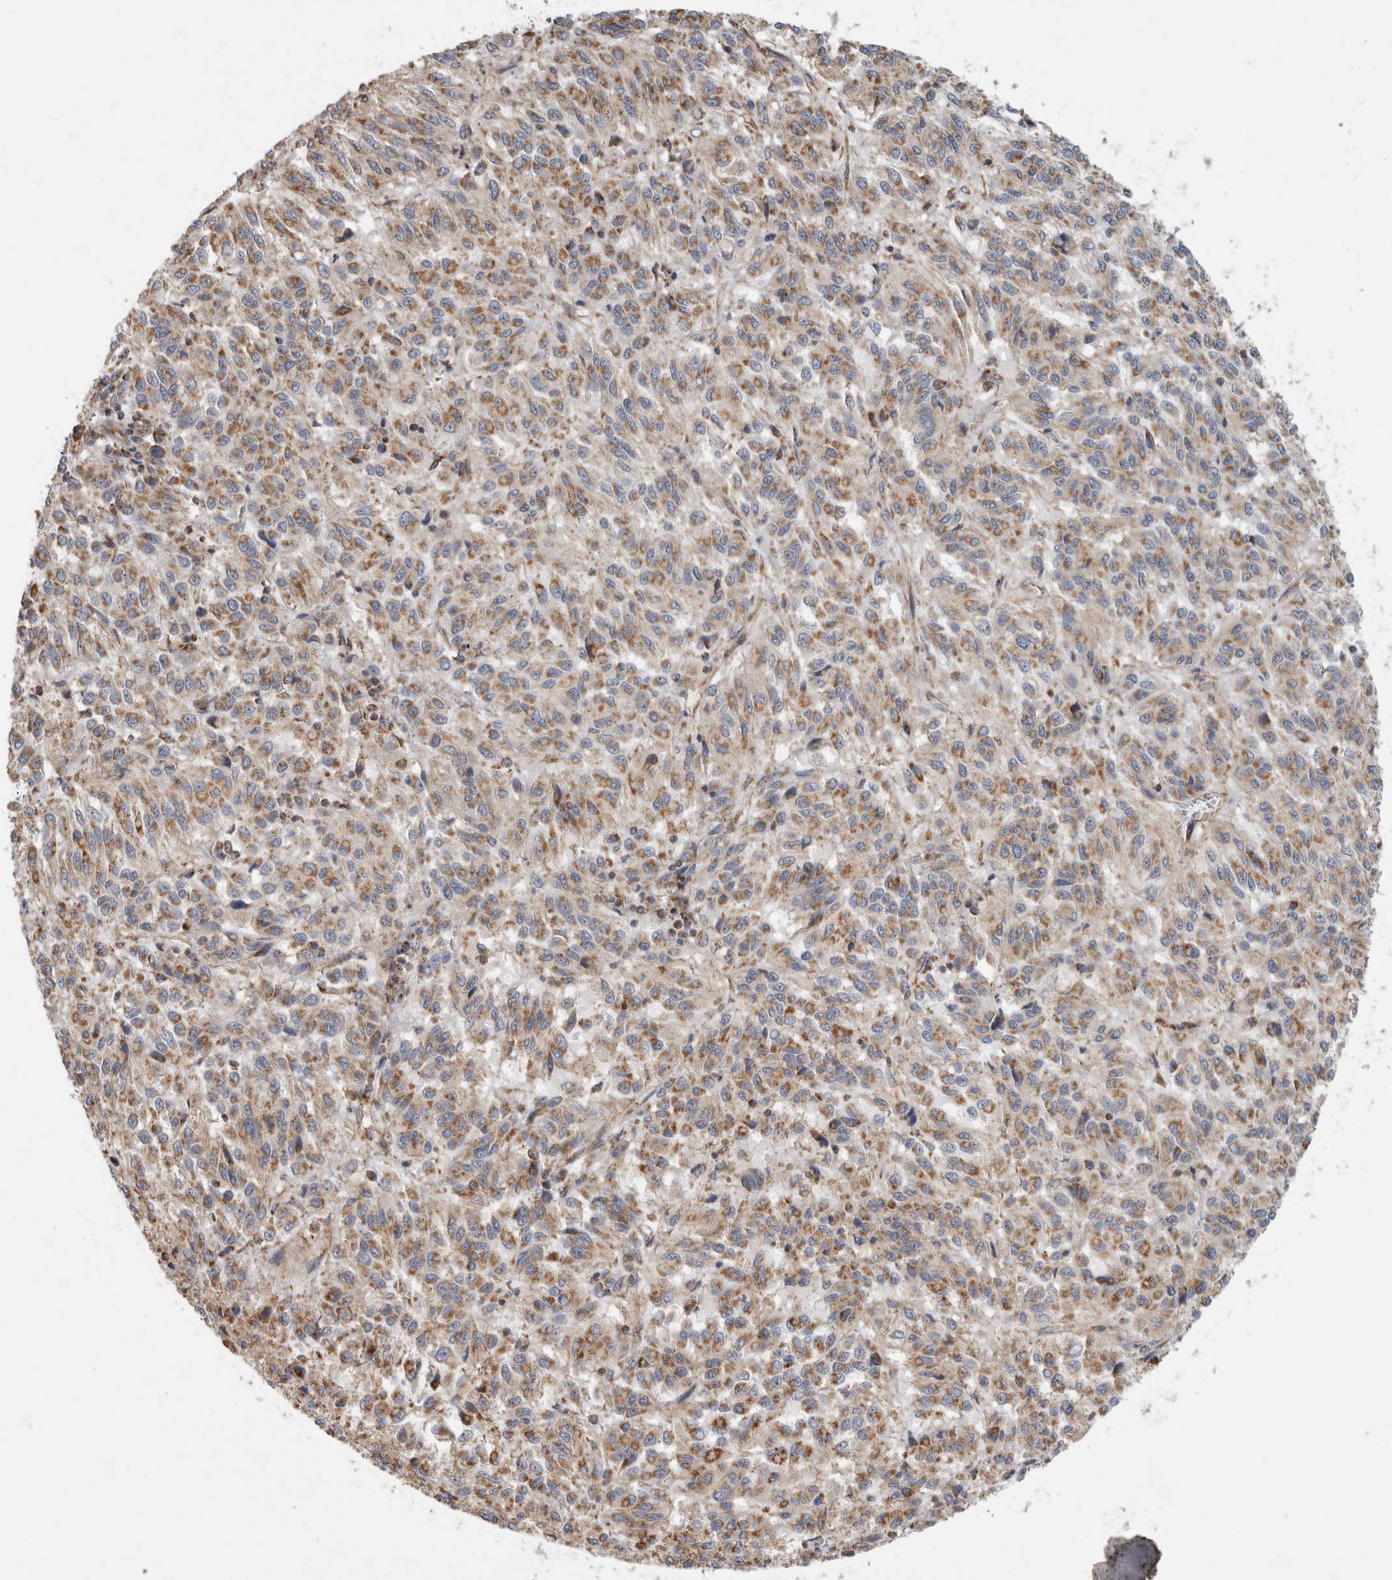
{"staining": {"intensity": "moderate", "quantity": ">75%", "location": "cytoplasmic/membranous"}, "tissue": "melanoma", "cell_type": "Tumor cells", "image_type": "cancer", "snomed": [{"axis": "morphology", "description": "Malignant melanoma, Metastatic site"}, {"axis": "topography", "description": "Lung"}], "caption": "This image exhibits melanoma stained with immunohistochemistry to label a protein in brown. The cytoplasmic/membranous of tumor cells show moderate positivity for the protein. Nuclei are counter-stained blue.", "gene": "SFXN2", "patient": {"sex": "male", "age": 64}}